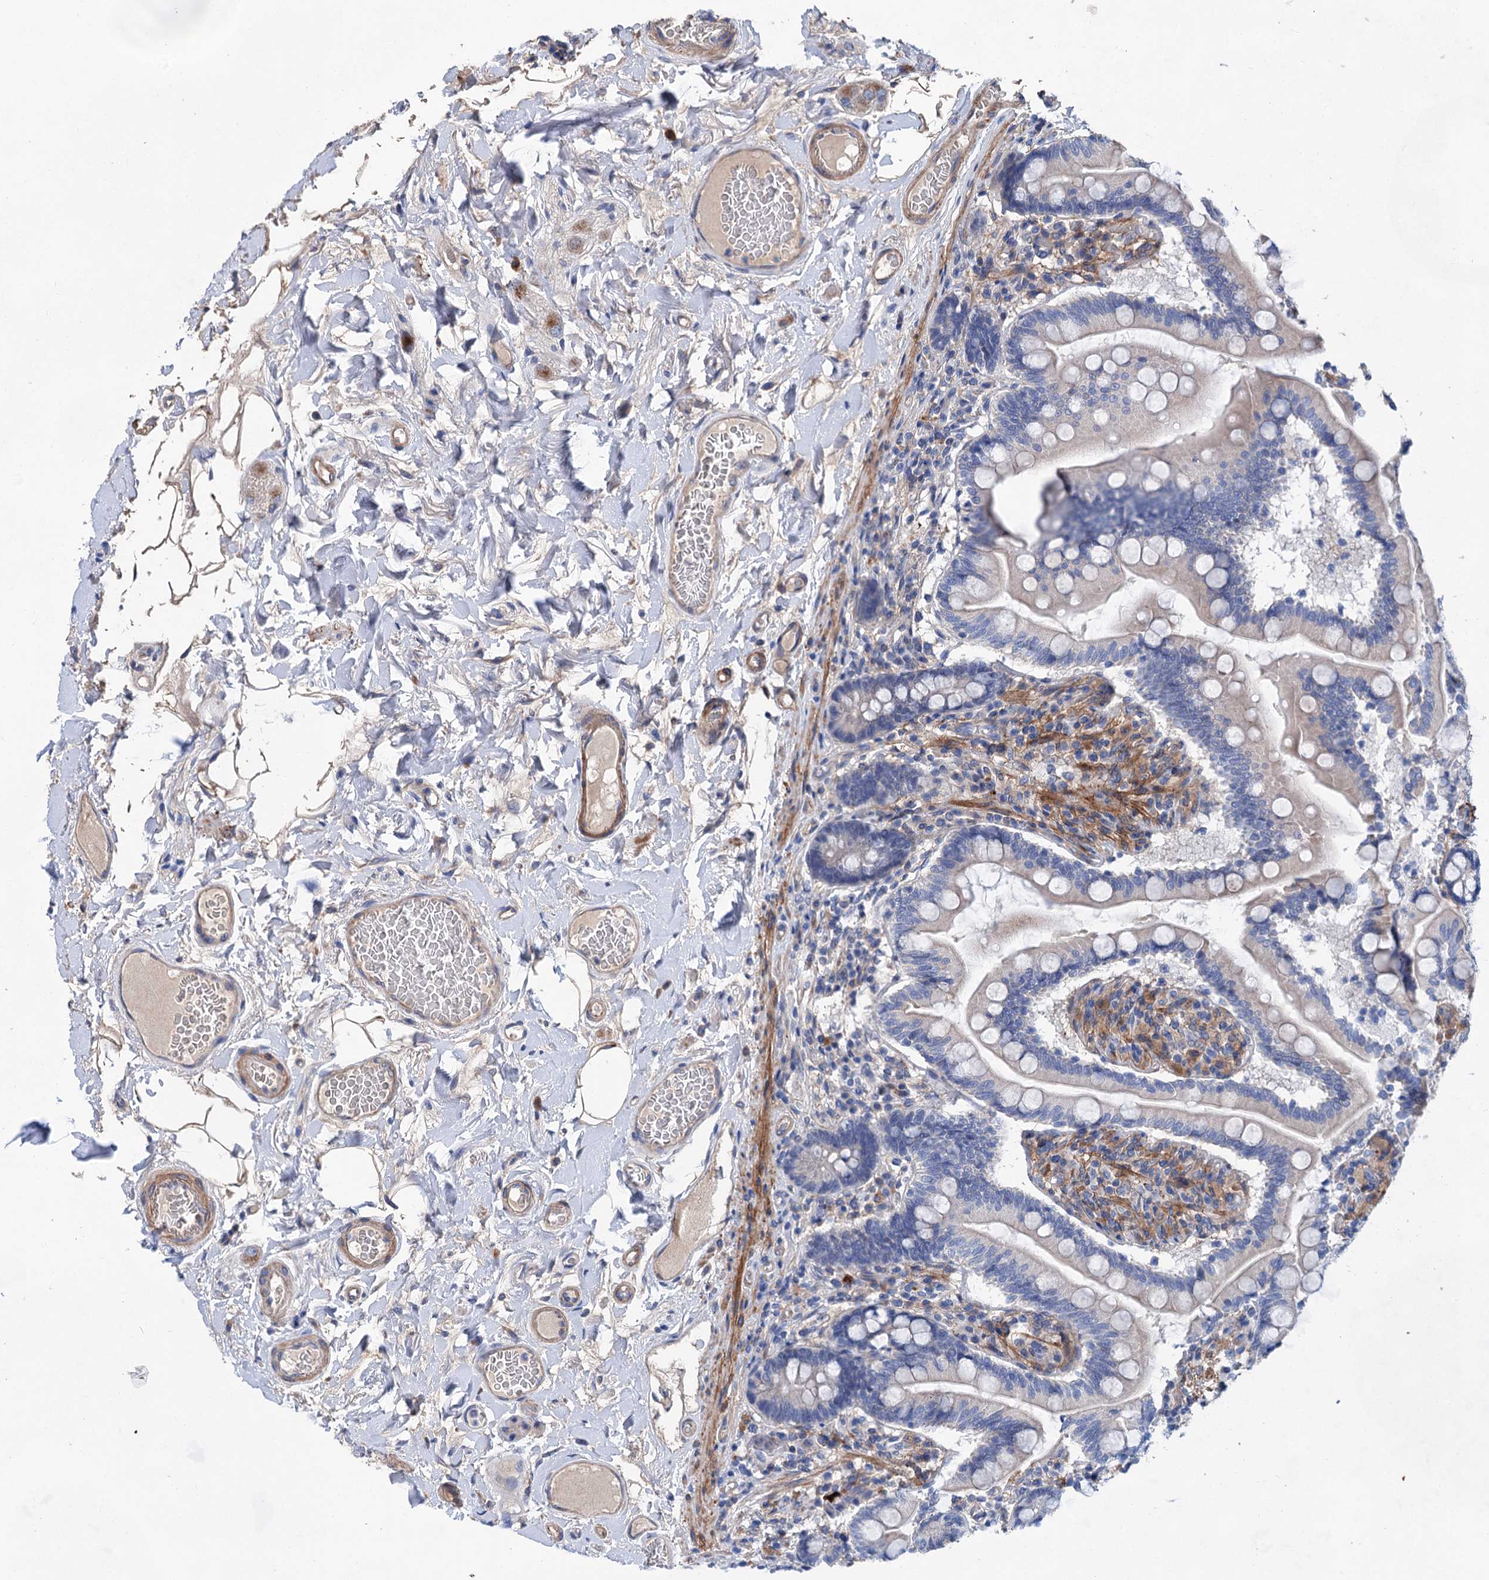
{"staining": {"intensity": "negative", "quantity": "none", "location": "none"}, "tissue": "small intestine", "cell_type": "Glandular cells", "image_type": "normal", "snomed": [{"axis": "morphology", "description": "Normal tissue, NOS"}, {"axis": "topography", "description": "Small intestine"}], "caption": "DAB immunohistochemical staining of benign human small intestine displays no significant positivity in glandular cells. (DAB IHC, high magnification).", "gene": "GPR155", "patient": {"sex": "female", "age": 64}}